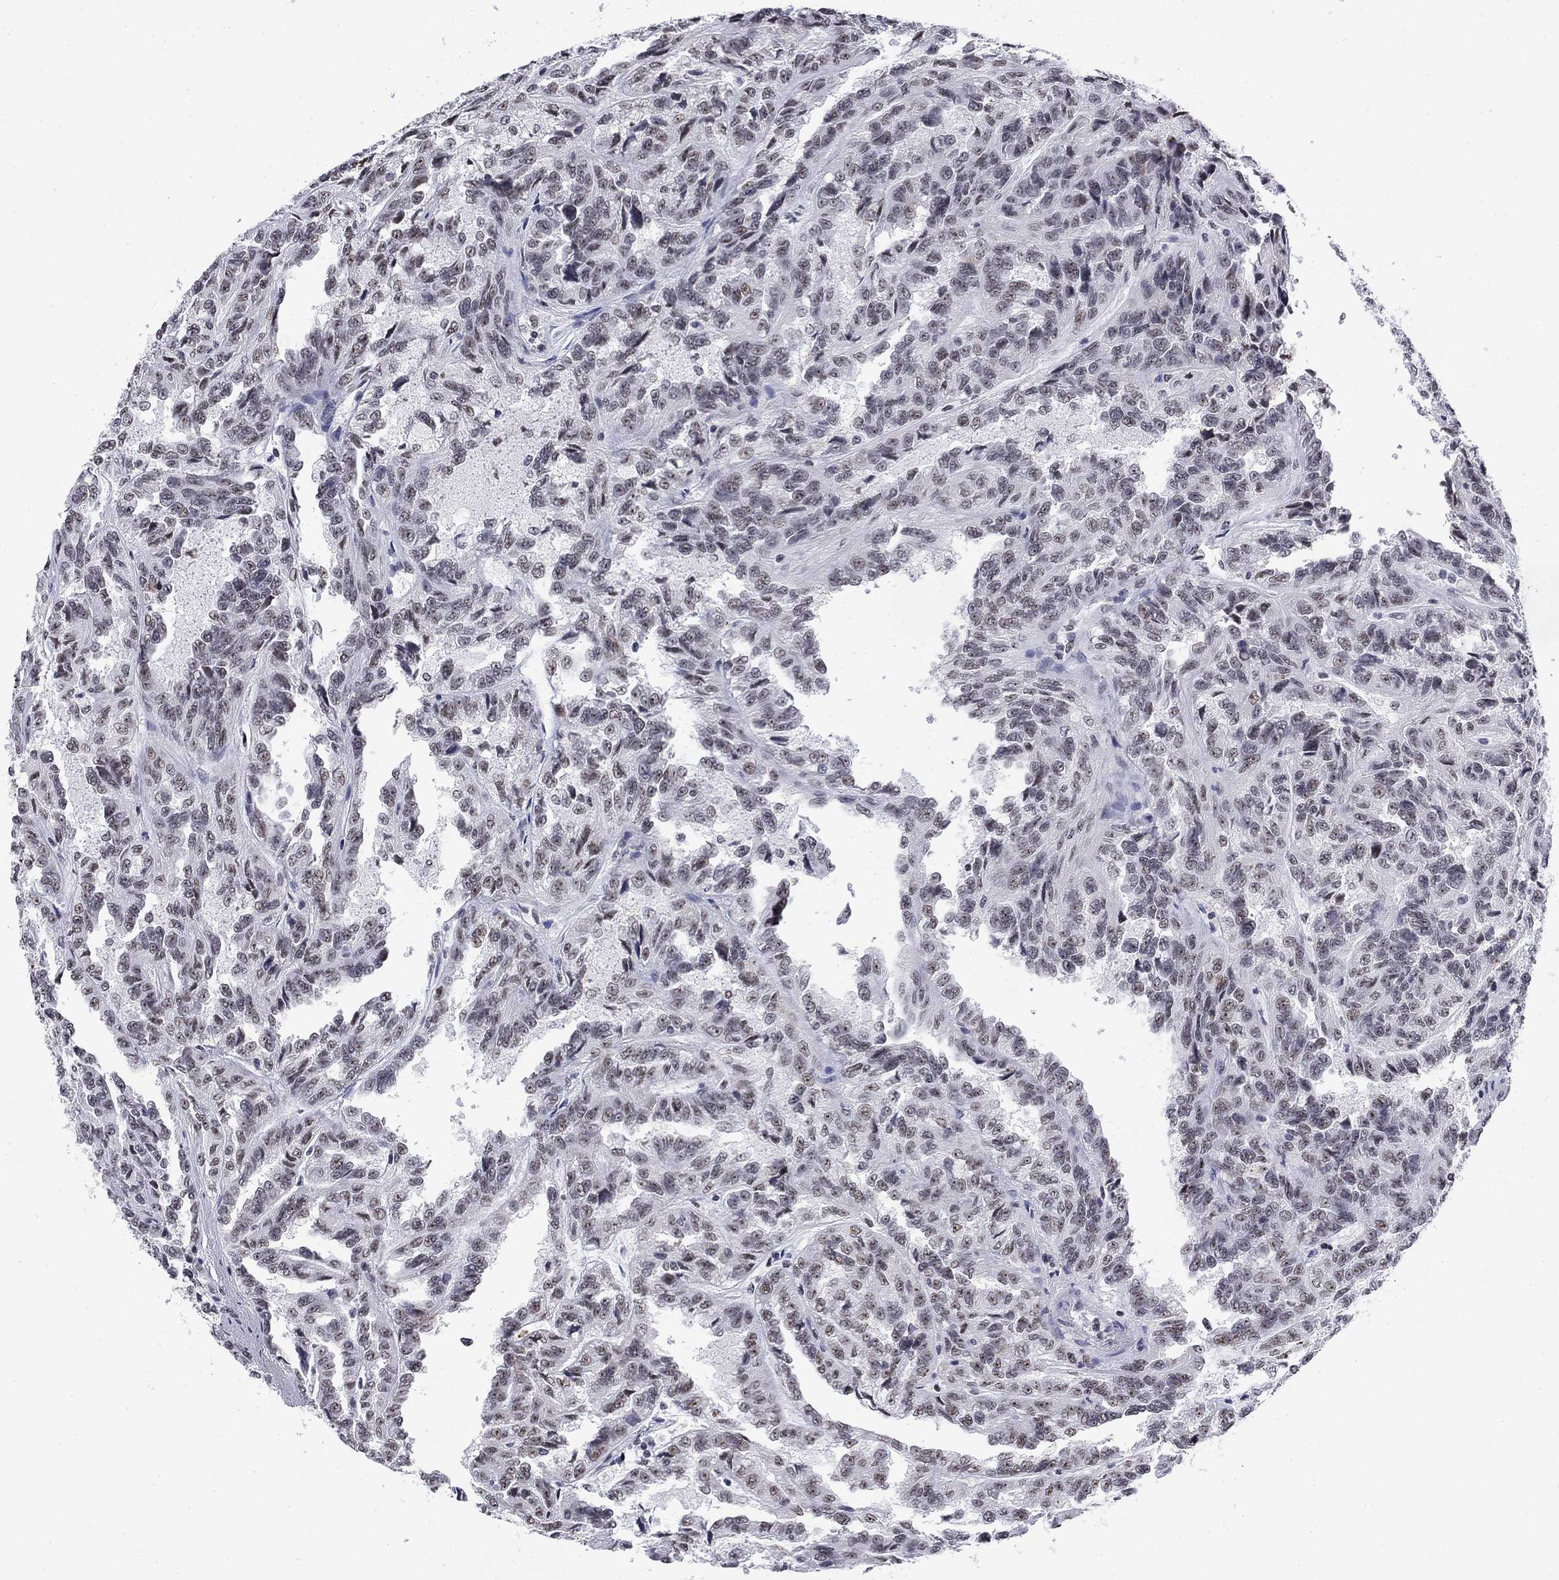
{"staining": {"intensity": "negative", "quantity": "none", "location": "none"}, "tissue": "renal cancer", "cell_type": "Tumor cells", "image_type": "cancer", "snomed": [{"axis": "morphology", "description": "Adenocarcinoma, NOS"}, {"axis": "topography", "description": "Kidney"}], "caption": "High magnification brightfield microscopy of renal adenocarcinoma stained with DAB (3,3'-diaminobenzidine) (brown) and counterstained with hematoxylin (blue): tumor cells show no significant positivity.", "gene": "CSRNP3", "patient": {"sex": "male", "age": 79}}